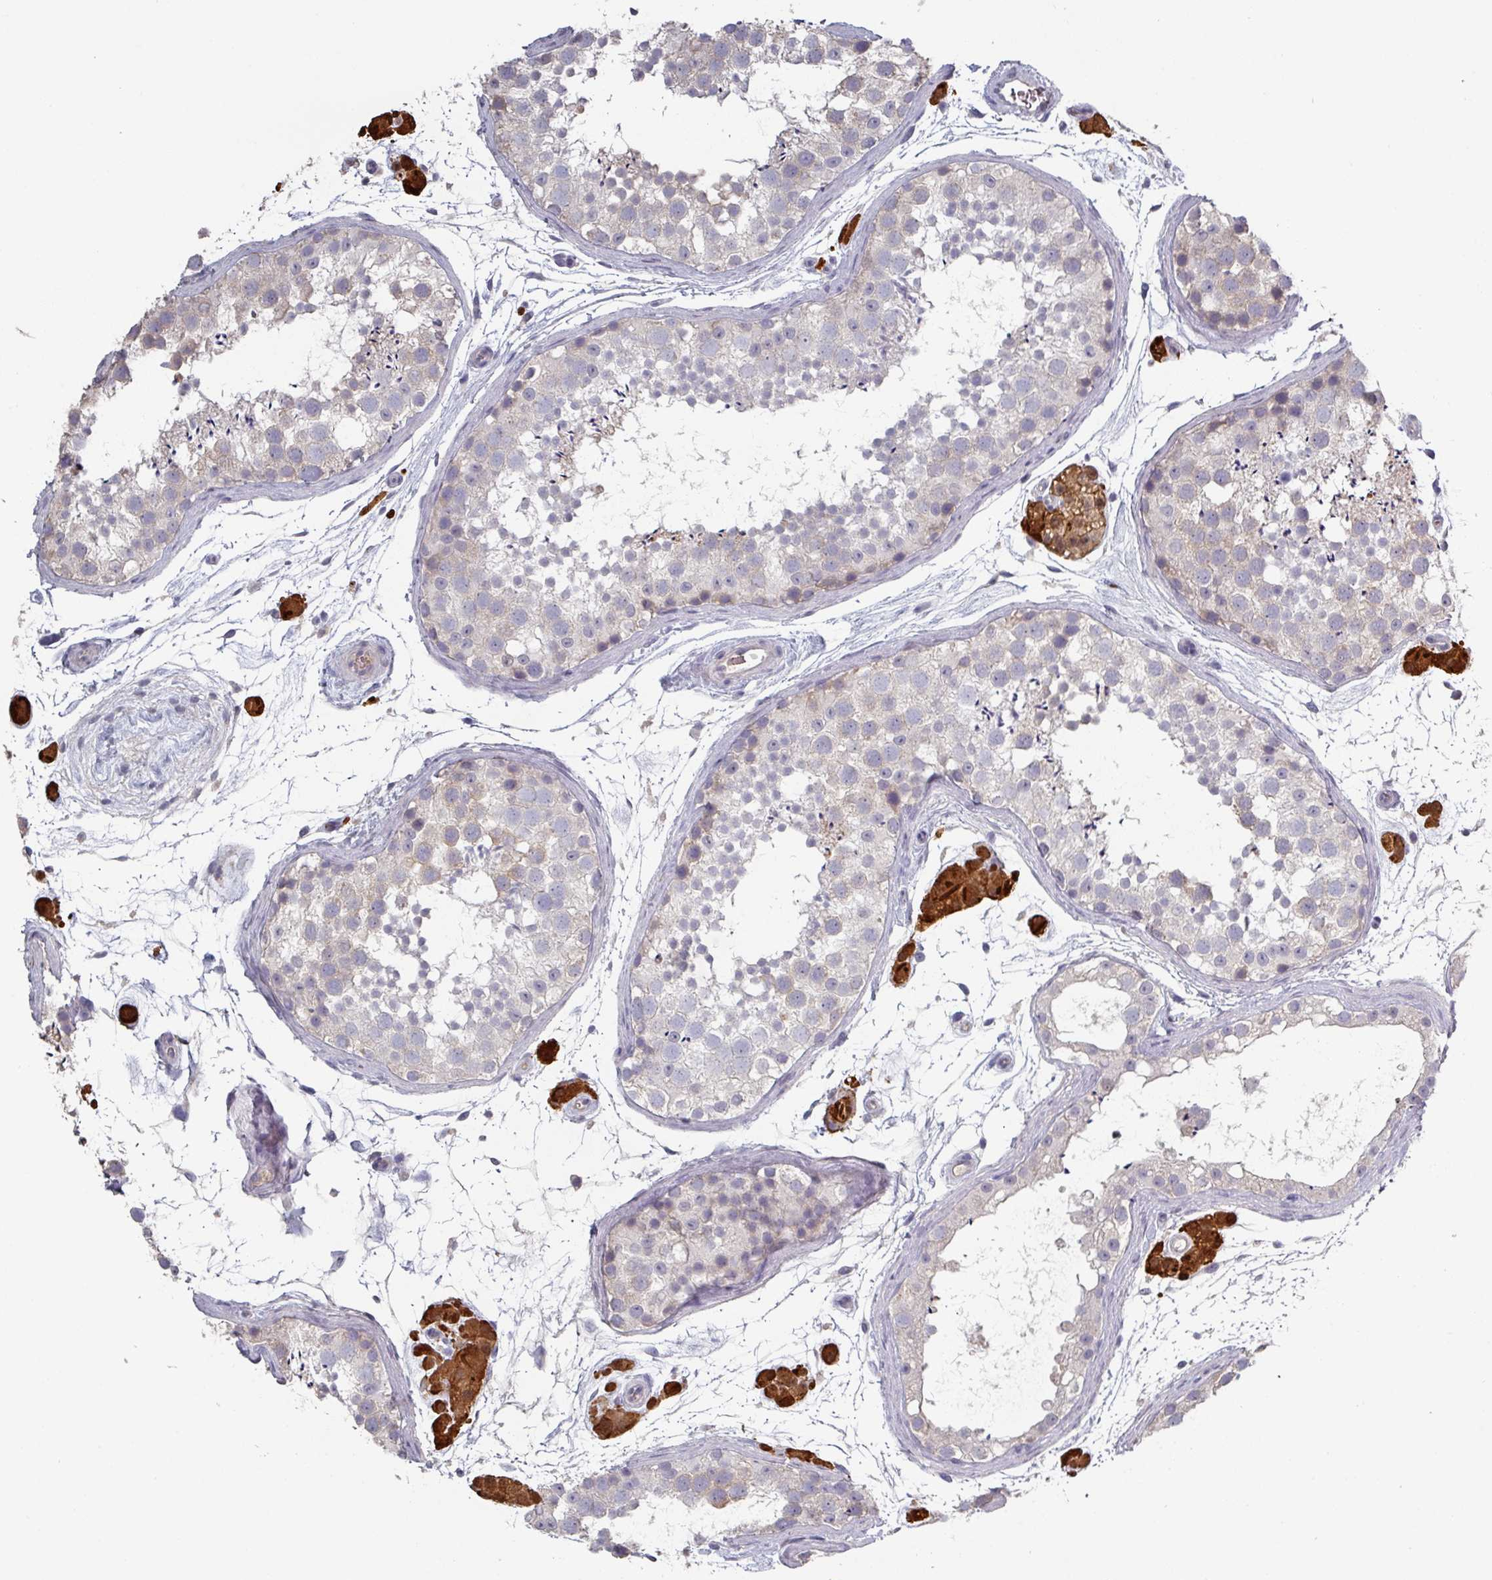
{"staining": {"intensity": "negative", "quantity": "none", "location": "none"}, "tissue": "testis", "cell_type": "Cells in seminiferous ducts", "image_type": "normal", "snomed": [{"axis": "morphology", "description": "Normal tissue, NOS"}, {"axis": "topography", "description": "Testis"}], "caption": "Immunohistochemical staining of benign human testis exhibits no significant expression in cells in seminiferous ducts.", "gene": "PRAMEF7", "patient": {"sex": "male", "age": 41}}